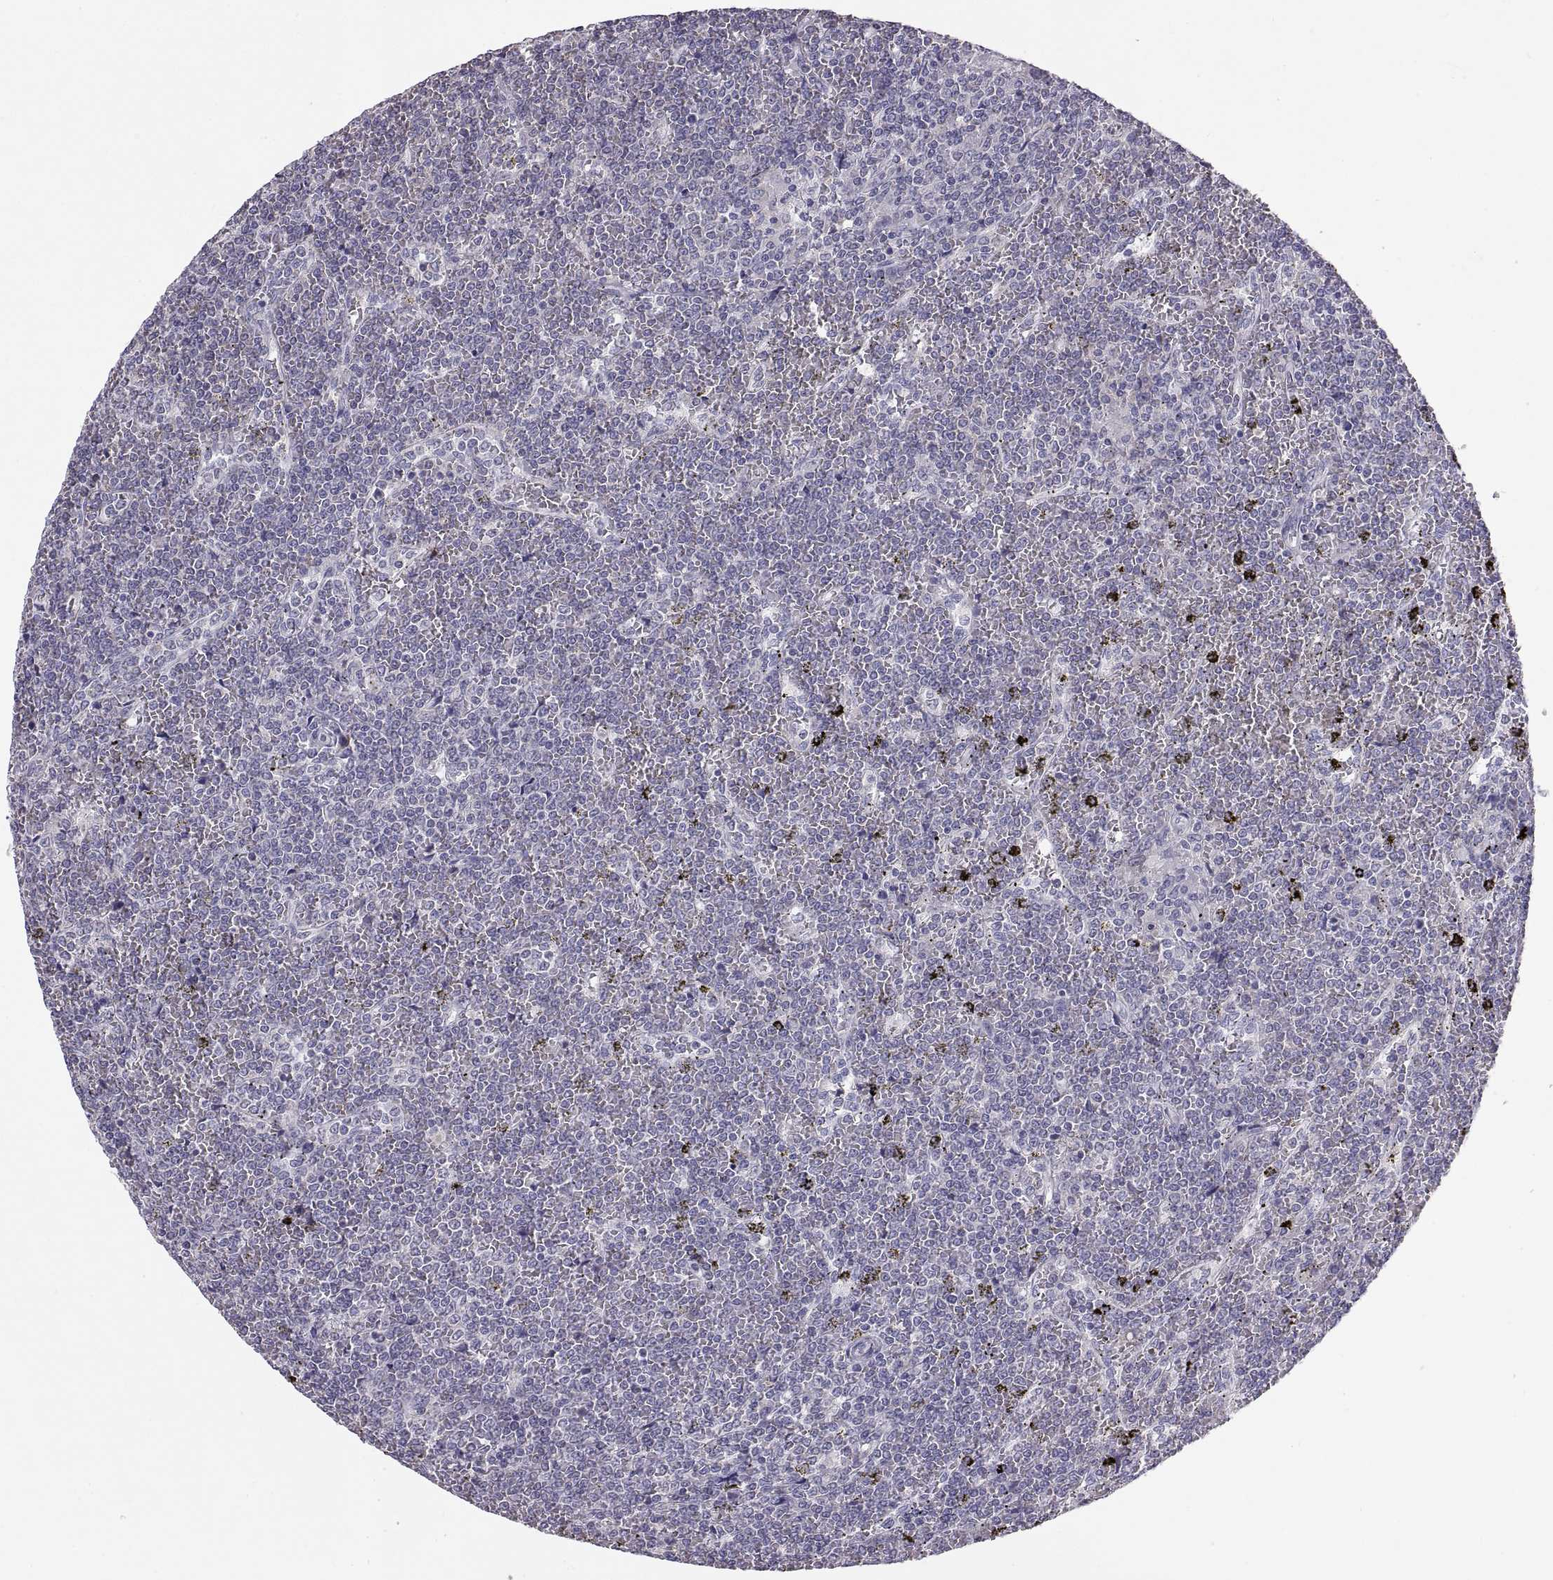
{"staining": {"intensity": "negative", "quantity": "none", "location": "none"}, "tissue": "lymphoma", "cell_type": "Tumor cells", "image_type": "cancer", "snomed": [{"axis": "morphology", "description": "Malignant lymphoma, non-Hodgkin's type, Low grade"}, {"axis": "topography", "description": "Spleen"}], "caption": "Human lymphoma stained for a protein using immunohistochemistry exhibits no expression in tumor cells.", "gene": "TNNC1", "patient": {"sex": "female", "age": 19}}